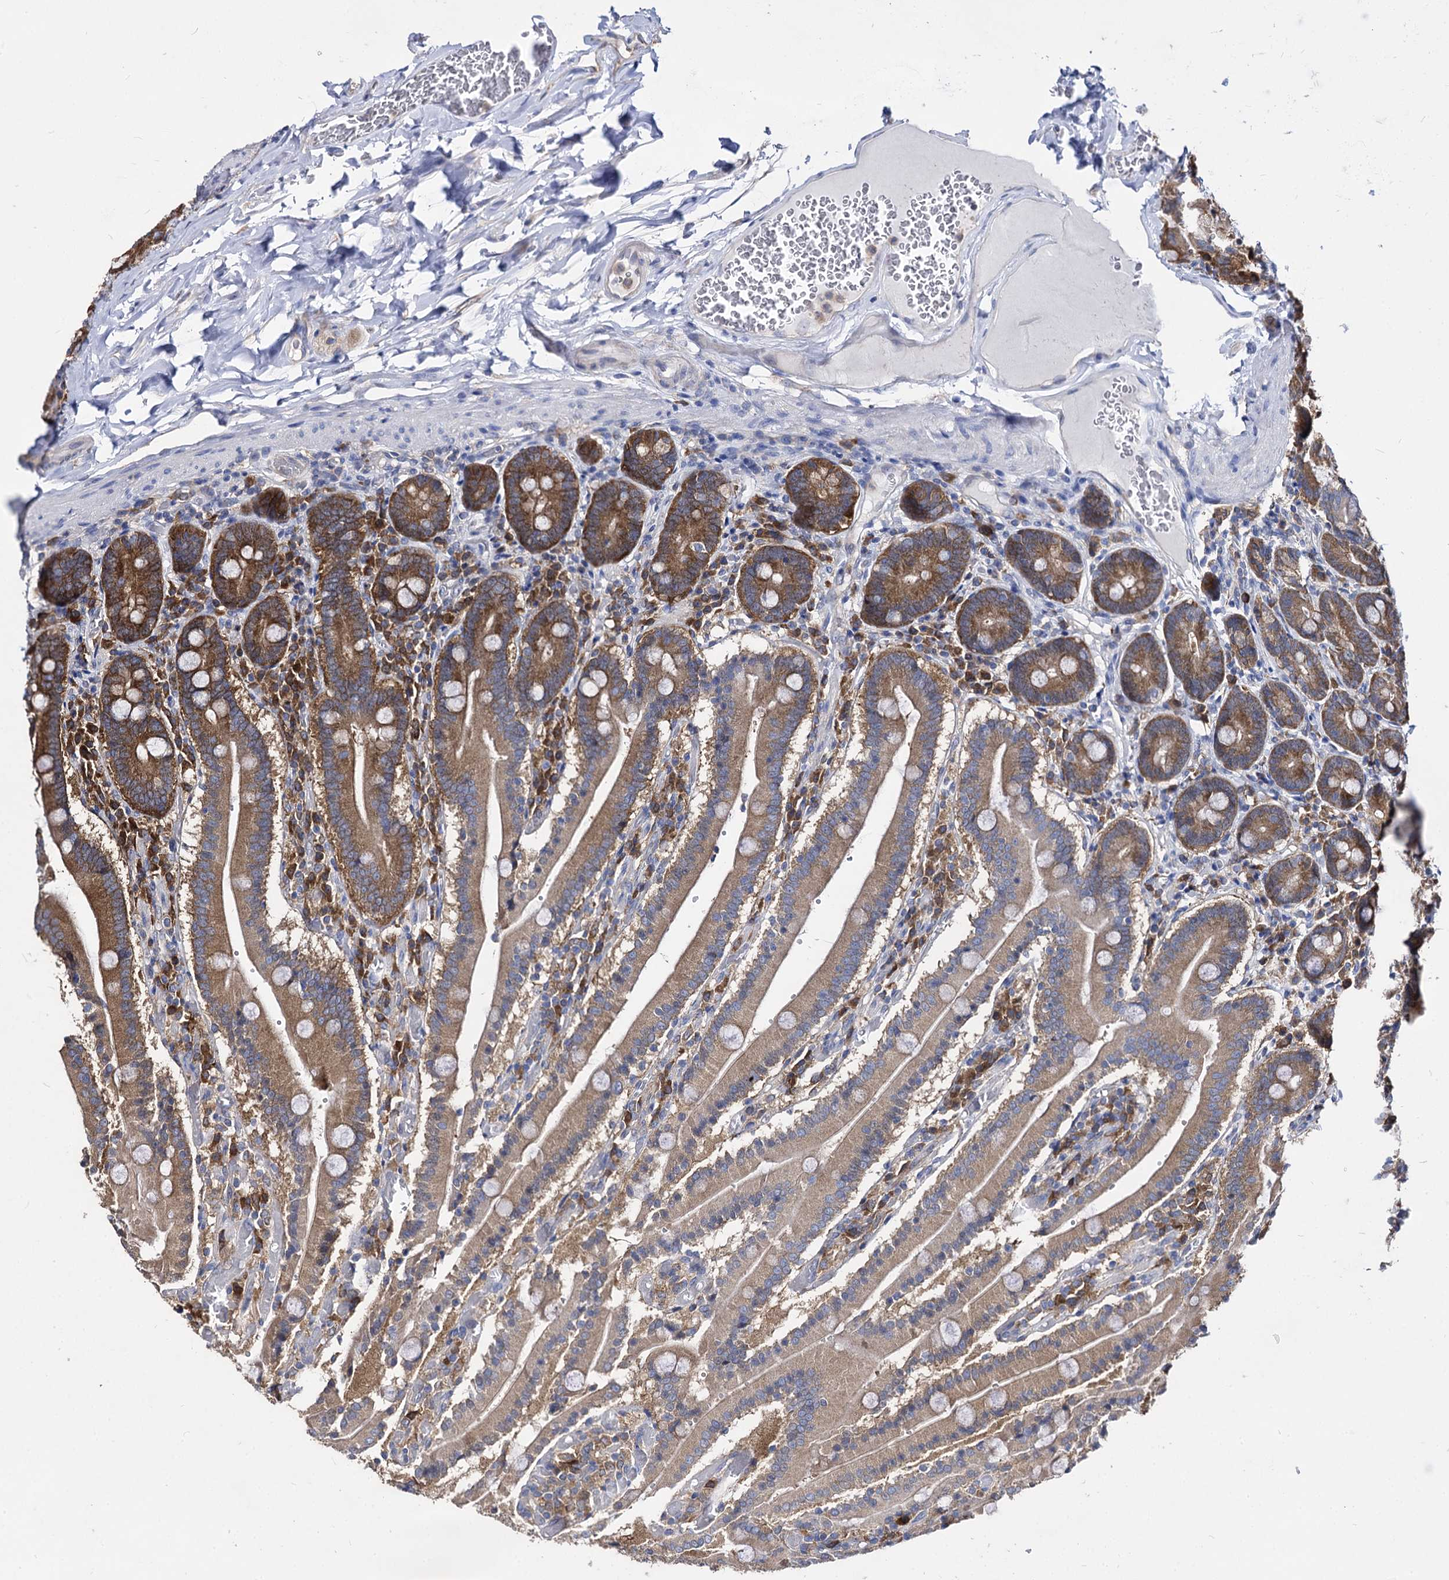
{"staining": {"intensity": "moderate", "quantity": ">75%", "location": "cytoplasmic/membranous"}, "tissue": "duodenum", "cell_type": "Glandular cells", "image_type": "normal", "snomed": [{"axis": "morphology", "description": "Normal tissue, NOS"}, {"axis": "topography", "description": "Duodenum"}], "caption": "Benign duodenum exhibits moderate cytoplasmic/membranous expression in approximately >75% of glandular cells, visualized by immunohistochemistry.", "gene": "NME1", "patient": {"sex": "female", "age": 62}}